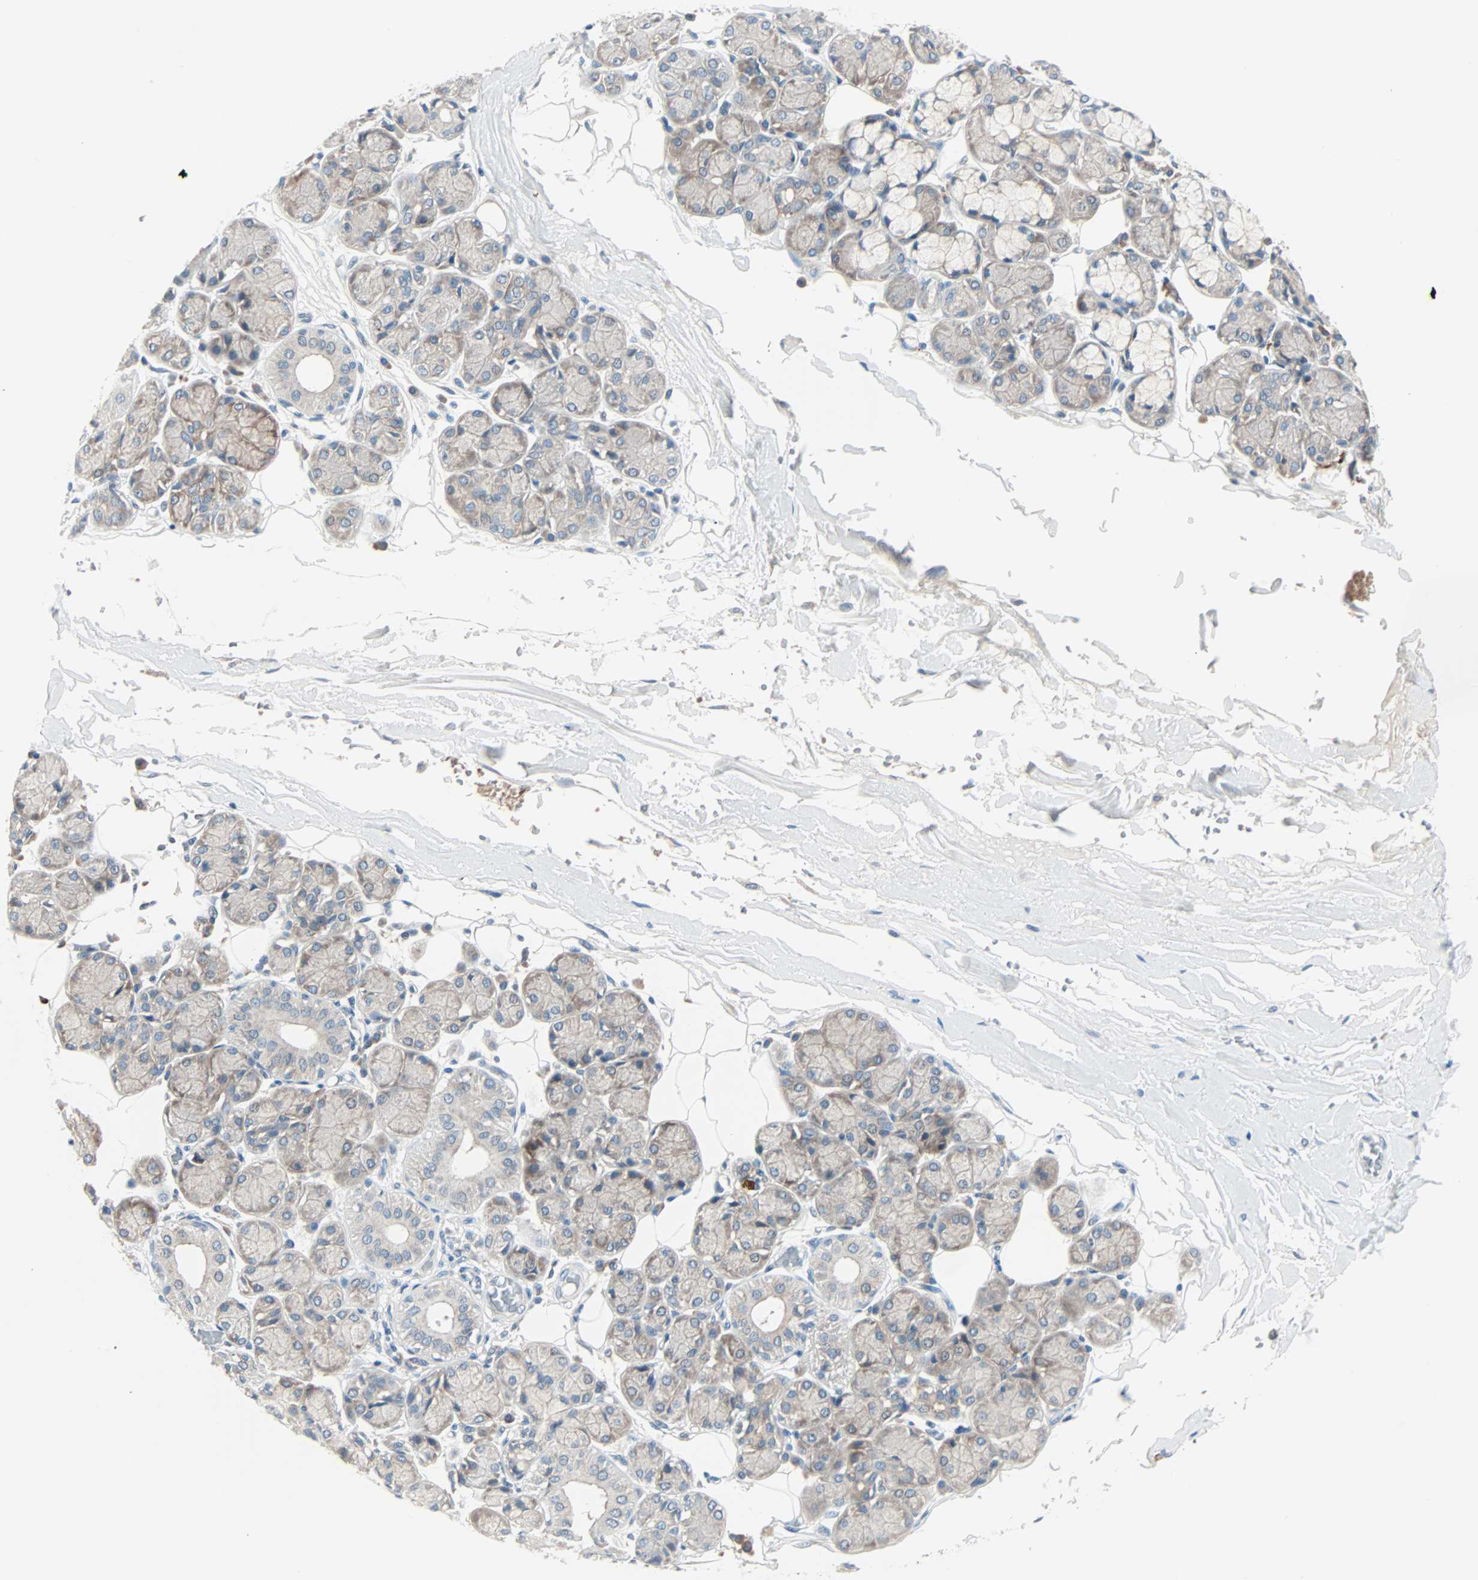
{"staining": {"intensity": "weak", "quantity": "25%-75%", "location": "cytoplasmic/membranous"}, "tissue": "salivary gland", "cell_type": "Glandular cells", "image_type": "normal", "snomed": [{"axis": "morphology", "description": "Normal tissue, NOS"}, {"axis": "topography", "description": "Salivary gland"}], "caption": "Immunohistochemistry of benign salivary gland shows low levels of weak cytoplasmic/membranous positivity in approximately 25%-75% of glandular cells. Immunohistochemistry stains the protein in brown and the nuclei are stained blue.", "gene": "SMIM8", "patient": {"sex": "male", "age": 54}}